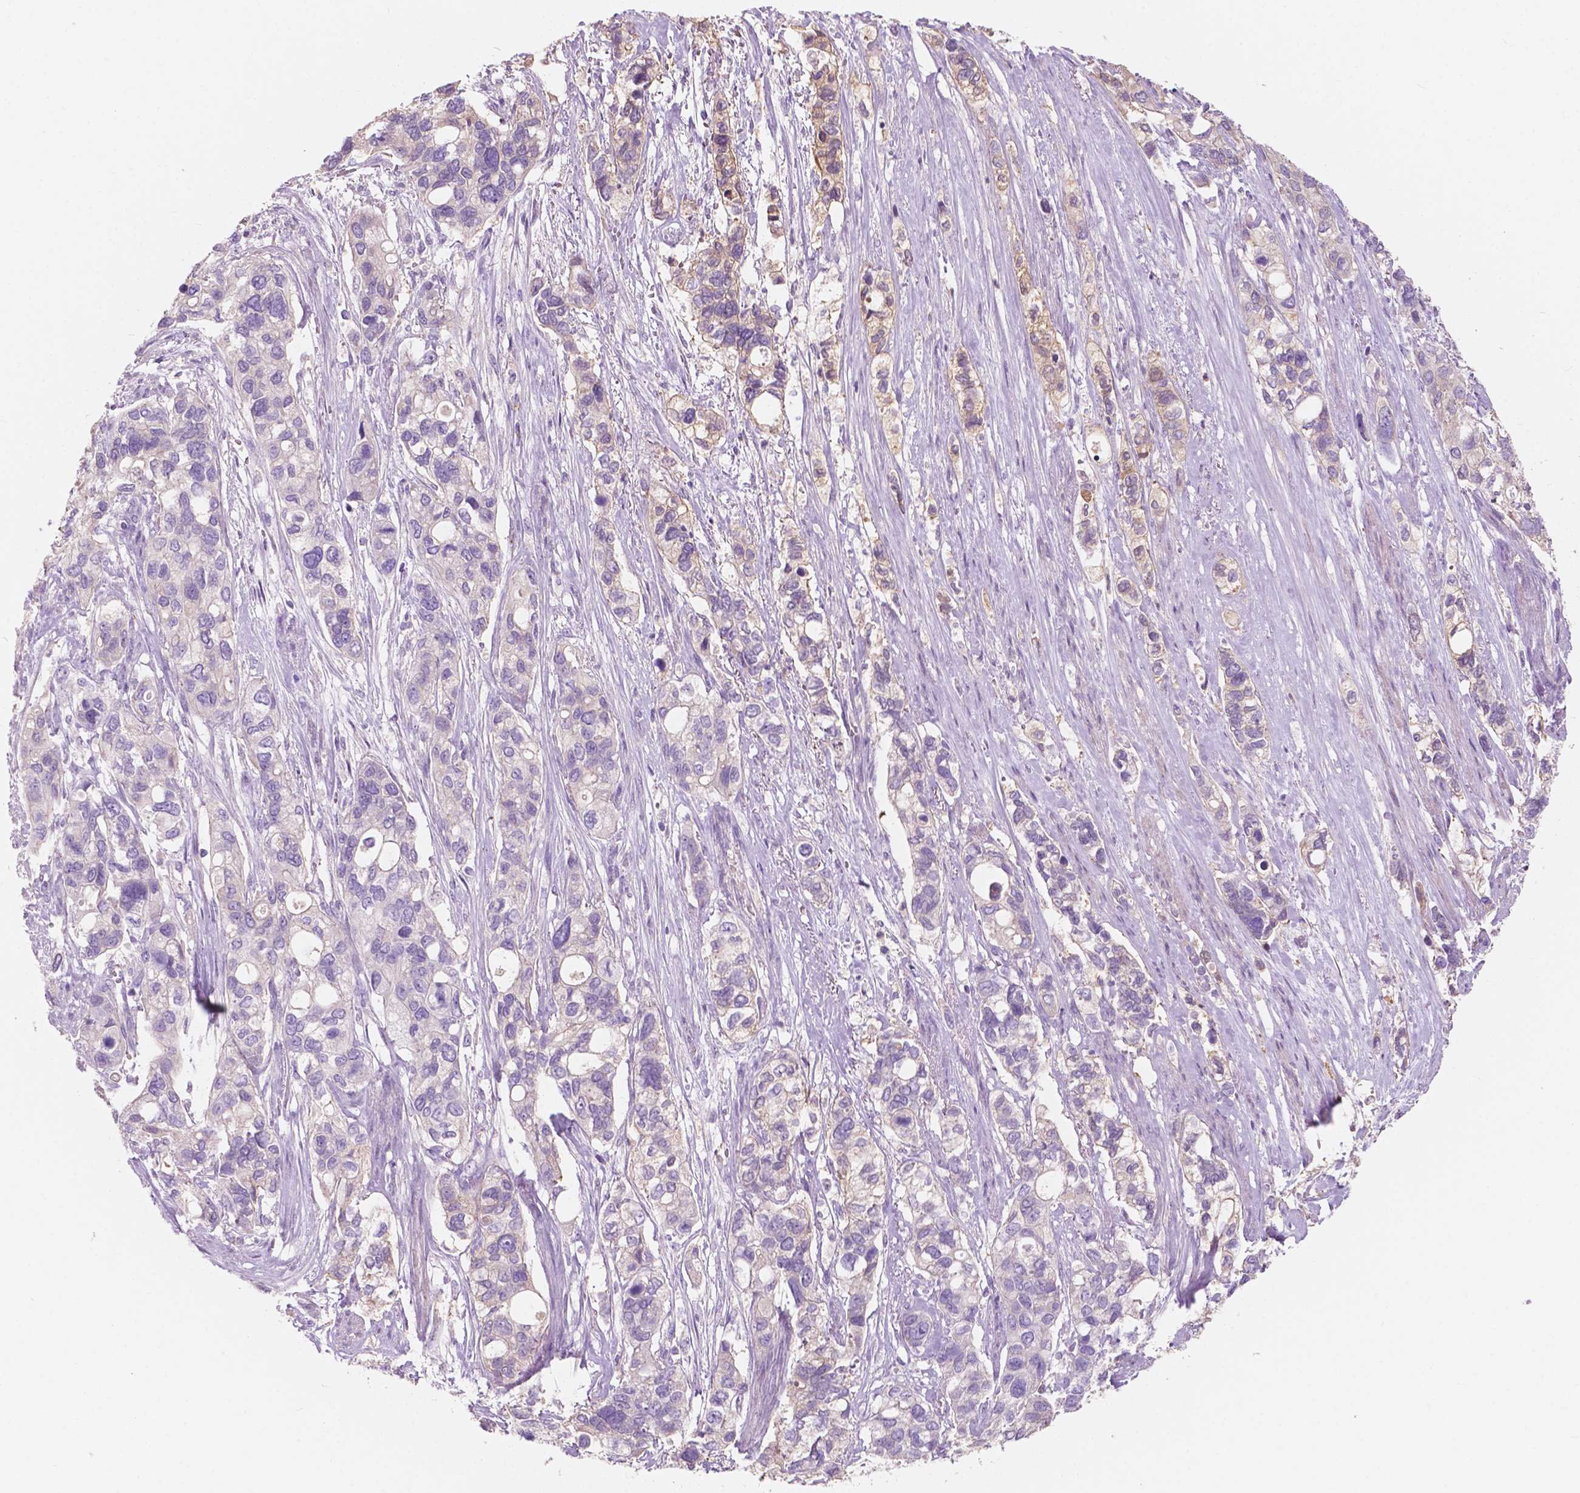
{"staining": {"intensity": "negative", "quantity": "none", "location": "none"}, "tissue": "stomach cancer", "cell_type": "Tumor cells", "image_type": "cancer", "snomed": [{"axis": "morphology", "description": "Adenocarcinoma, NOS"}, {"axis": "topography", "description": "Stomach, upper"}], "caption": "The photomicrograph shows no significant staining in tumor cells of stomach cancer.", "gene": "SEMA4A", "patient": {"sex": "female", "age": 81}}